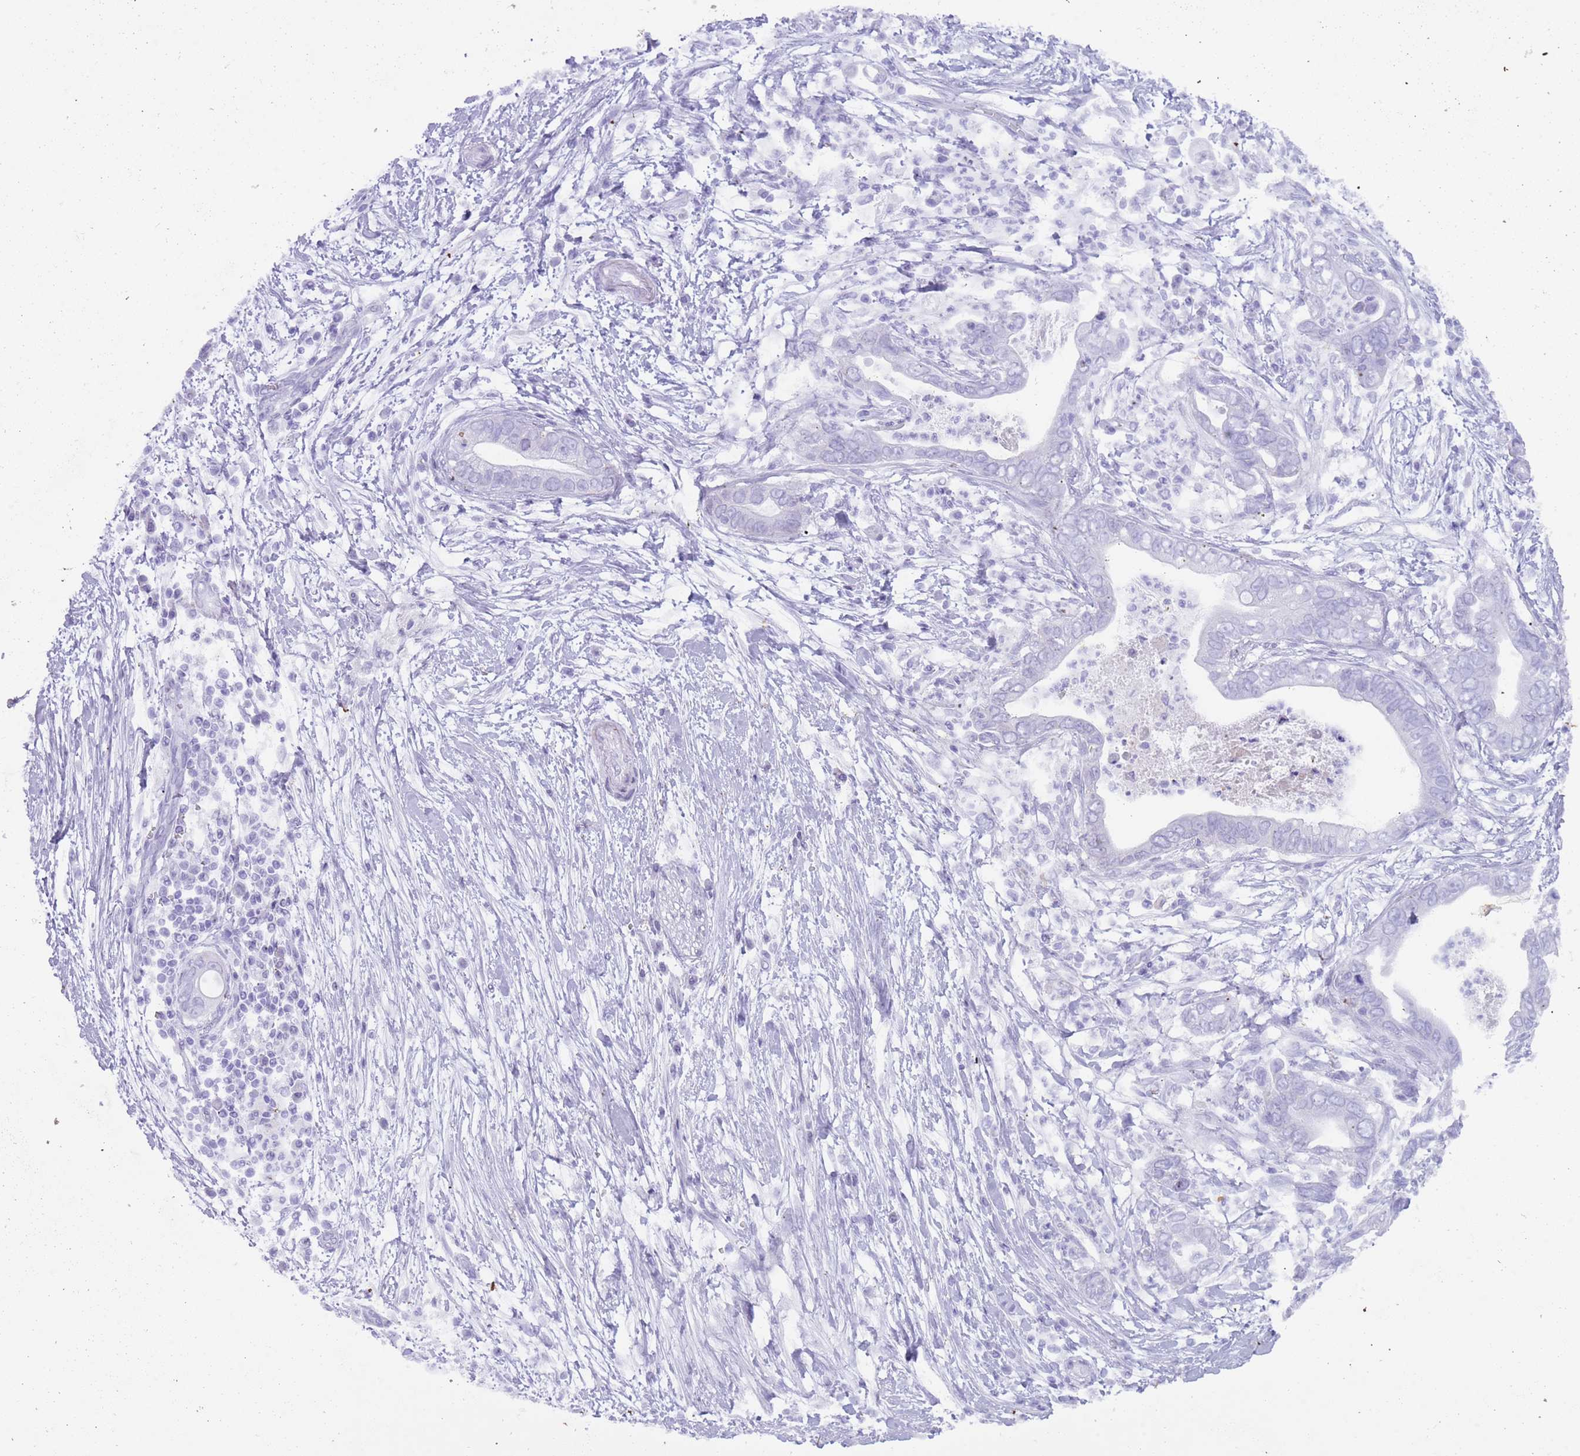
{"staining": {"intensity": "negative", "quantity": "none", "location": "none"}, "tissue": "pancreatic cancer", "cell_type": "Tumor cells", "image_type": "cancer", "snomed": [{"axis": "morphology", "description": "Adenocarcinoma, NOS"}, {"axis": "topography", "description": "Pancreas"}], "caption": "Immunohistochemistry photomicrograph of neoplastic tissue: pancreatic cancer stained with DAB exhibits no significant protein positivity in tumor cells. (Stains: DAB (3,3'-diaminobenzidine) immunohistochemistry (IHC) with hematoxylin counter stain, Microscopy: brightfield microscopy at high magnification).", "gene": "HDAC8", "patient": {"sex": "male", "age": 75}}